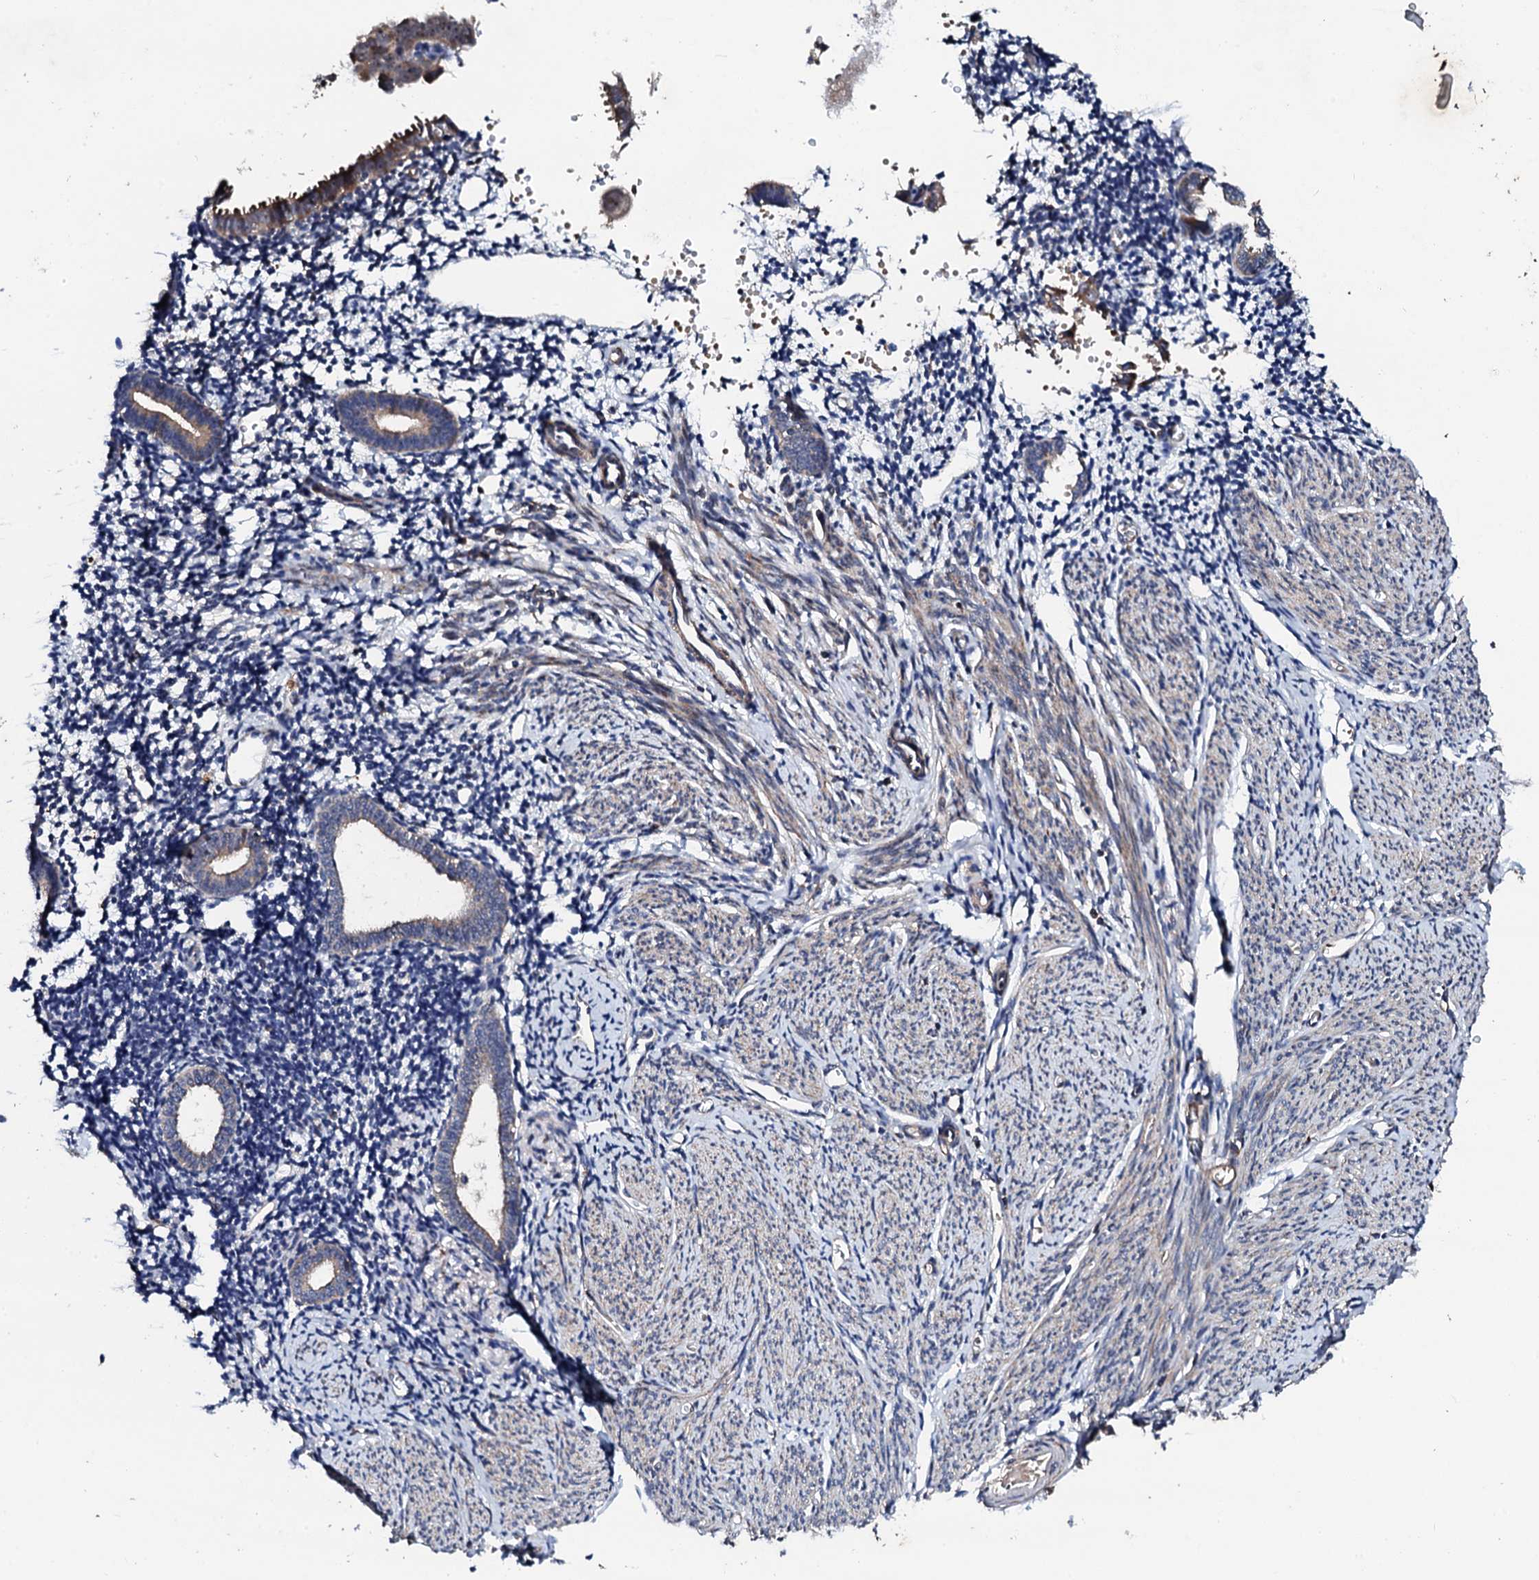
{"staining": {"intensity": "weak", "quantity": "<25%", "location": "cytoplasmic/membranous"}, "tissue": "endometrium", "cell_type": "Cells in endometrial stroma", "image_type": "normal", "snomed": [{"axis": "morphology", "description": "Normal tissue, NOS"}, {"axis": "topography", "description": "Endometrium"}], "caption": "This is an IHC image of normal human endometrium. There is no positivity in cells in endometrial stroma.", "gene": "GTPBP4", "patient": {"sex": "female", "age": 56}}